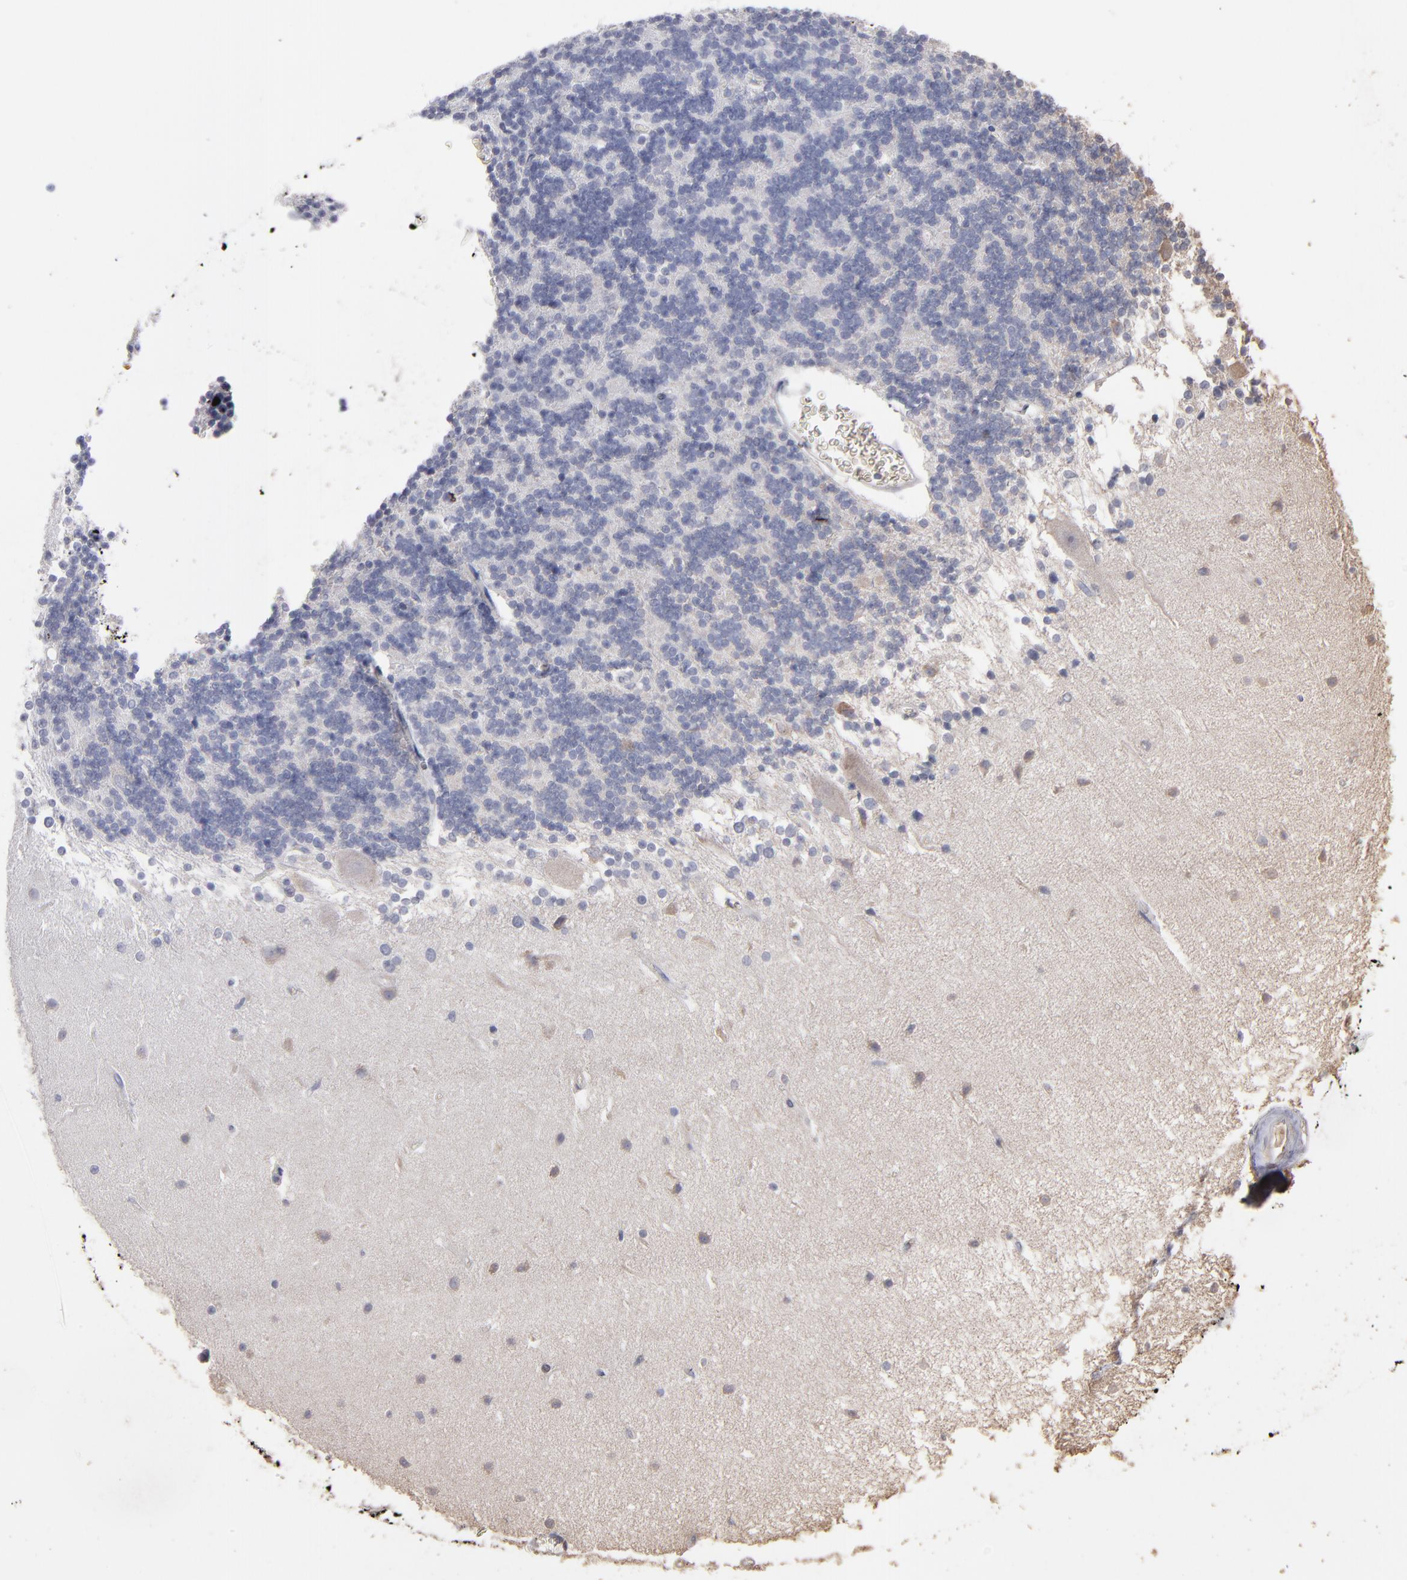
{"staining": {"intensity": "weak", "quantity": "<25%", "location": "cytoplasmic/membranous"}, "tissue": "cerebellum", "cell_type": "Cells in granular layer", "image_type": "normal", "snomed": [{"axis": "morphology", "description": "Normal tissue, NOS"}, {"axis": "topography", "description": "Cerebellum"}], "caption": "Immunohistochemistry of benign human cerebellum shows no positivity in cells in granular layer.", "gene": "MMP2", "patient": {"sex": "female", "age": 54}}